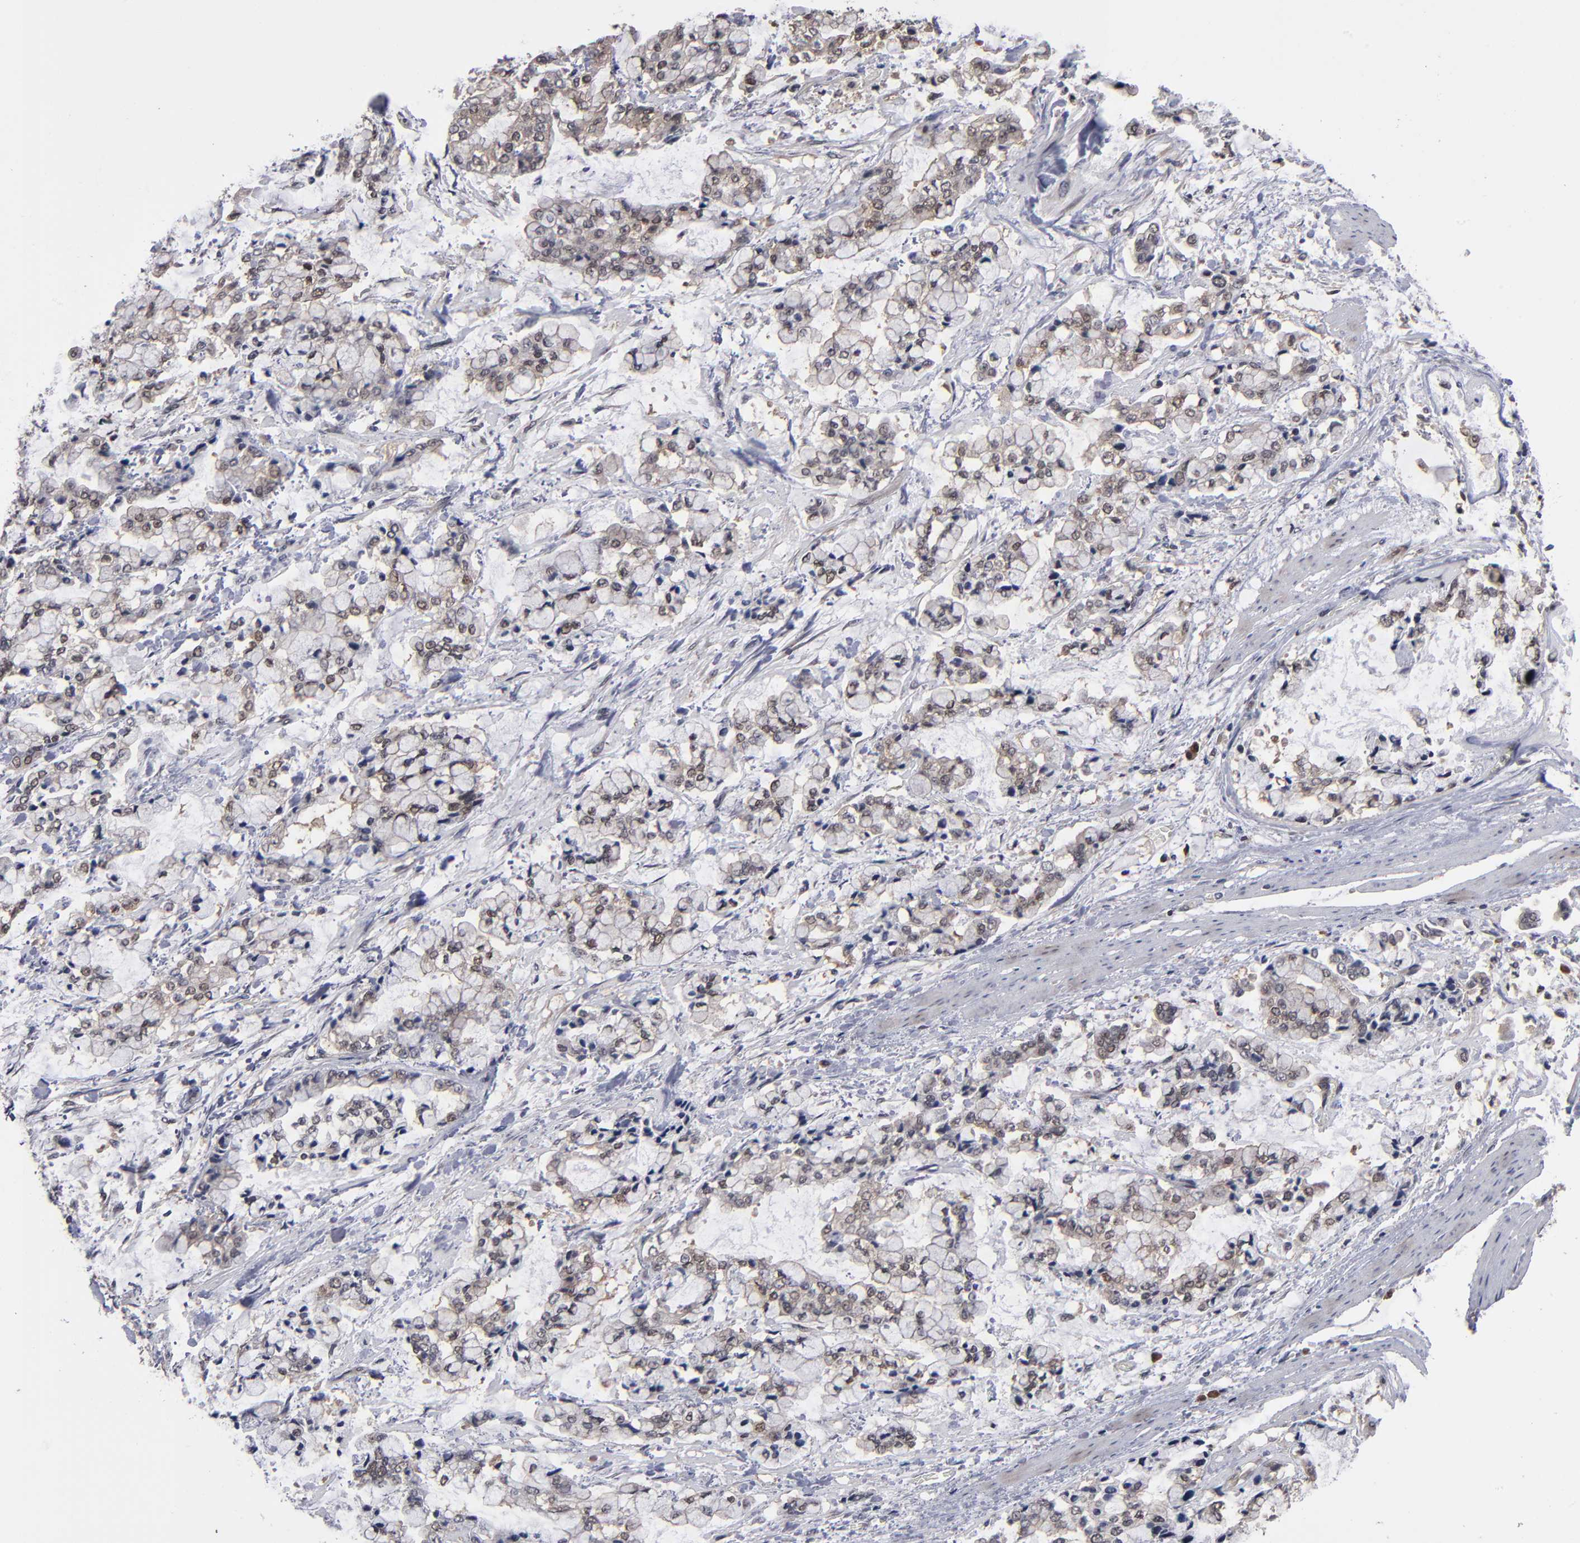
{"staining": {"intensity": "weak", "quantity": "25%-75%", "location": "cytoplasmic/membranous"}, "tissue": "stomach cancer", "cell_type": "Tumor cells", "image_type": "cancer", "snomed": [{"axis": "morphology", "description": "Normal tissue, NOS"}, {"axis": "morphology", "description": "Adenocarcinoma, NOS"}, {"axis": "topography", "description": "Stomach, upper"}, {"axis": "topography", "description": "Stomach"}], "caption": "Weak cytoplasmic/membranous protein staining is identified in about 25%-75% of tumor cells in stomach cancer.", "gene": "ALG13", "patient": {"sex": "male", "age": 76}}